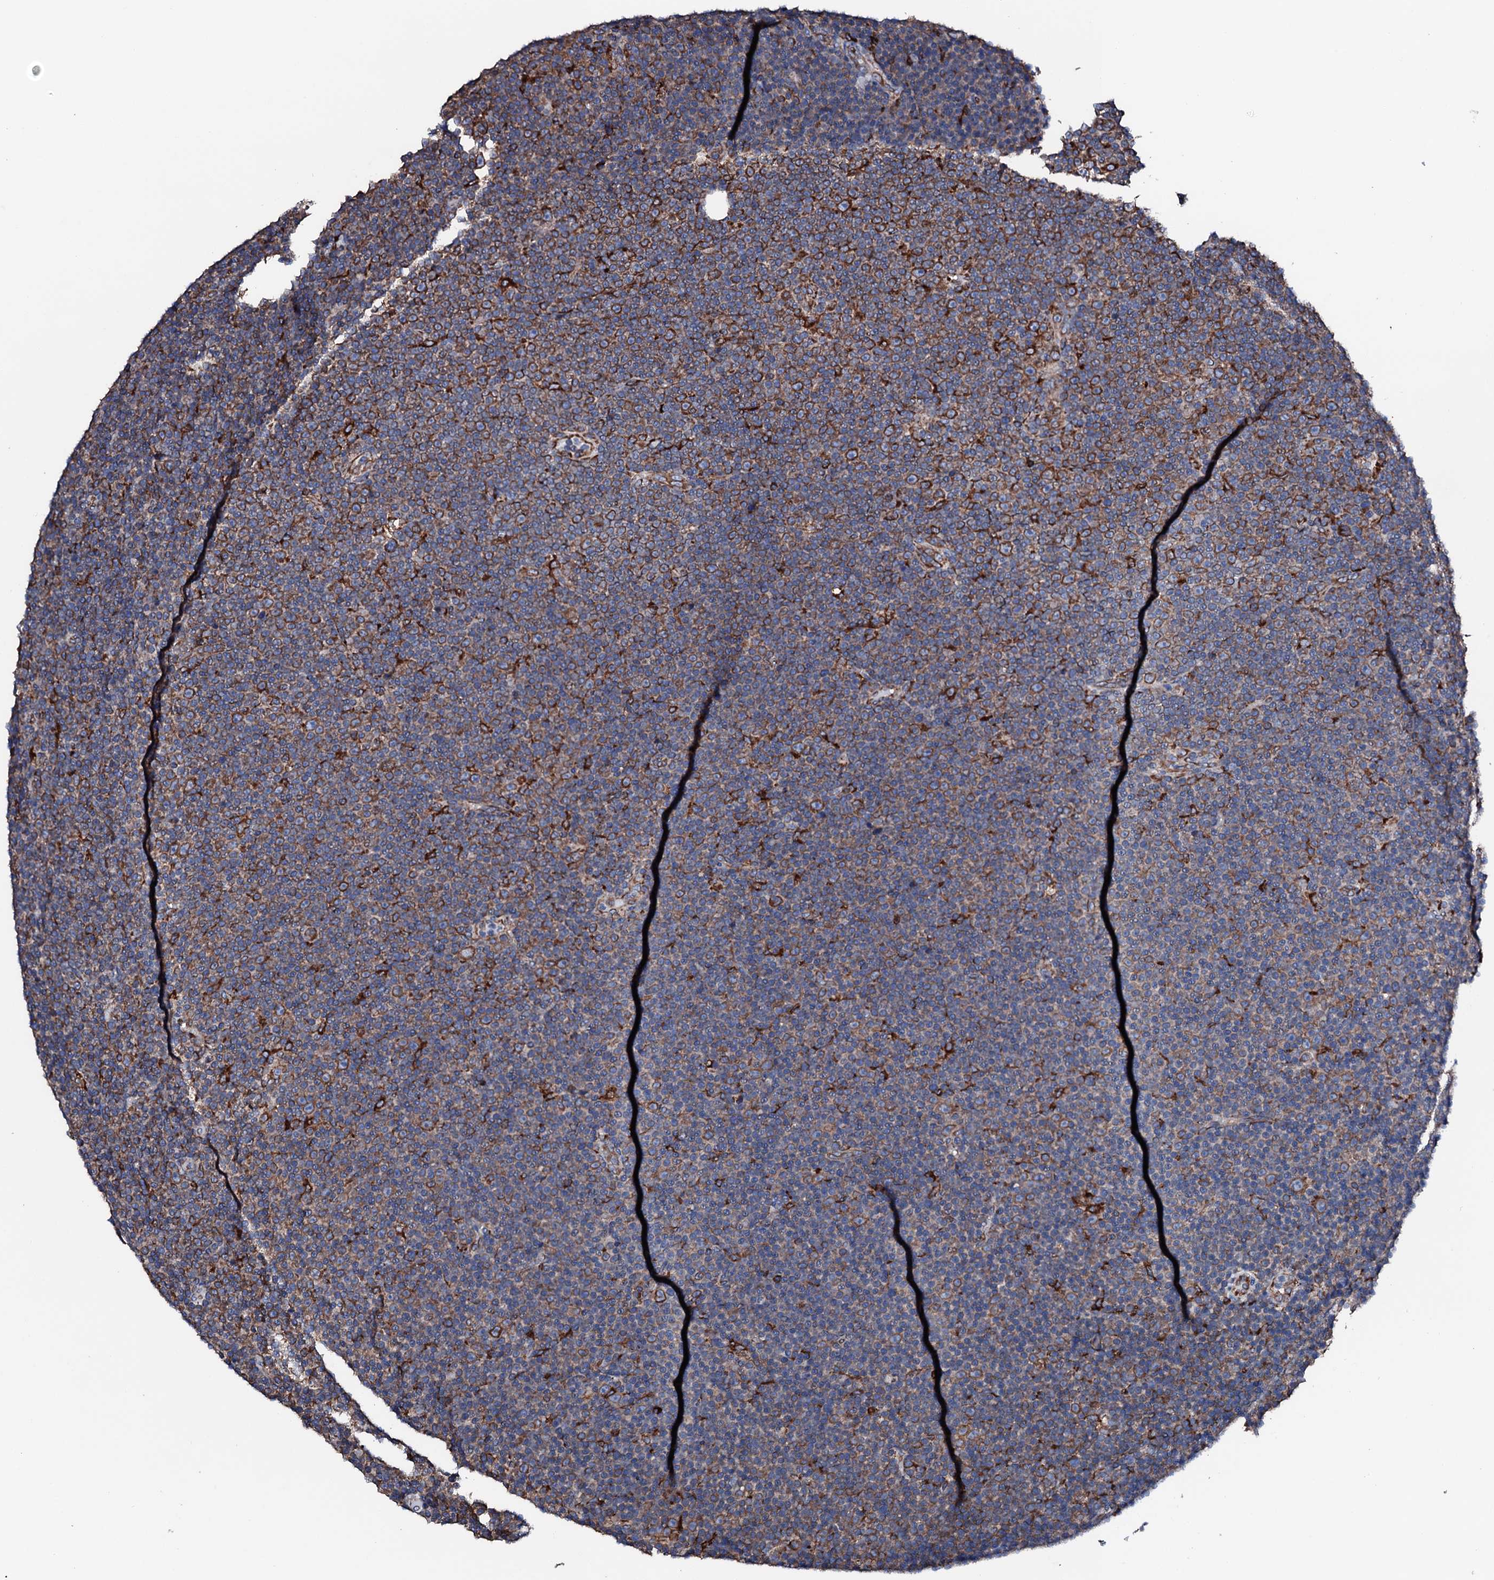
{"staining": {"intensity": "moderate", "quantity": ">75%", "location": "cytoplasmic/membranous"}, "tissue": "lymphoma", "cell_type": "Tumor cells", "image_type": "cancer", "snomed": [{"axis": "morphology", "description": "Malignant lymphoma, non-Hodgkin's type, Low grade"}, {"axis": "topography", "description": "Lymph node"}], "caption": "Immunohistochemistry of malignant lymphoma, non-Hodgkin's type (low-grade) shows medium levels of moderate cytoplasmic/membranous positivity in about >75% of tumor cells.", "gene": "AMDHD1", "patient": {"sex": "female", "age": 67}}